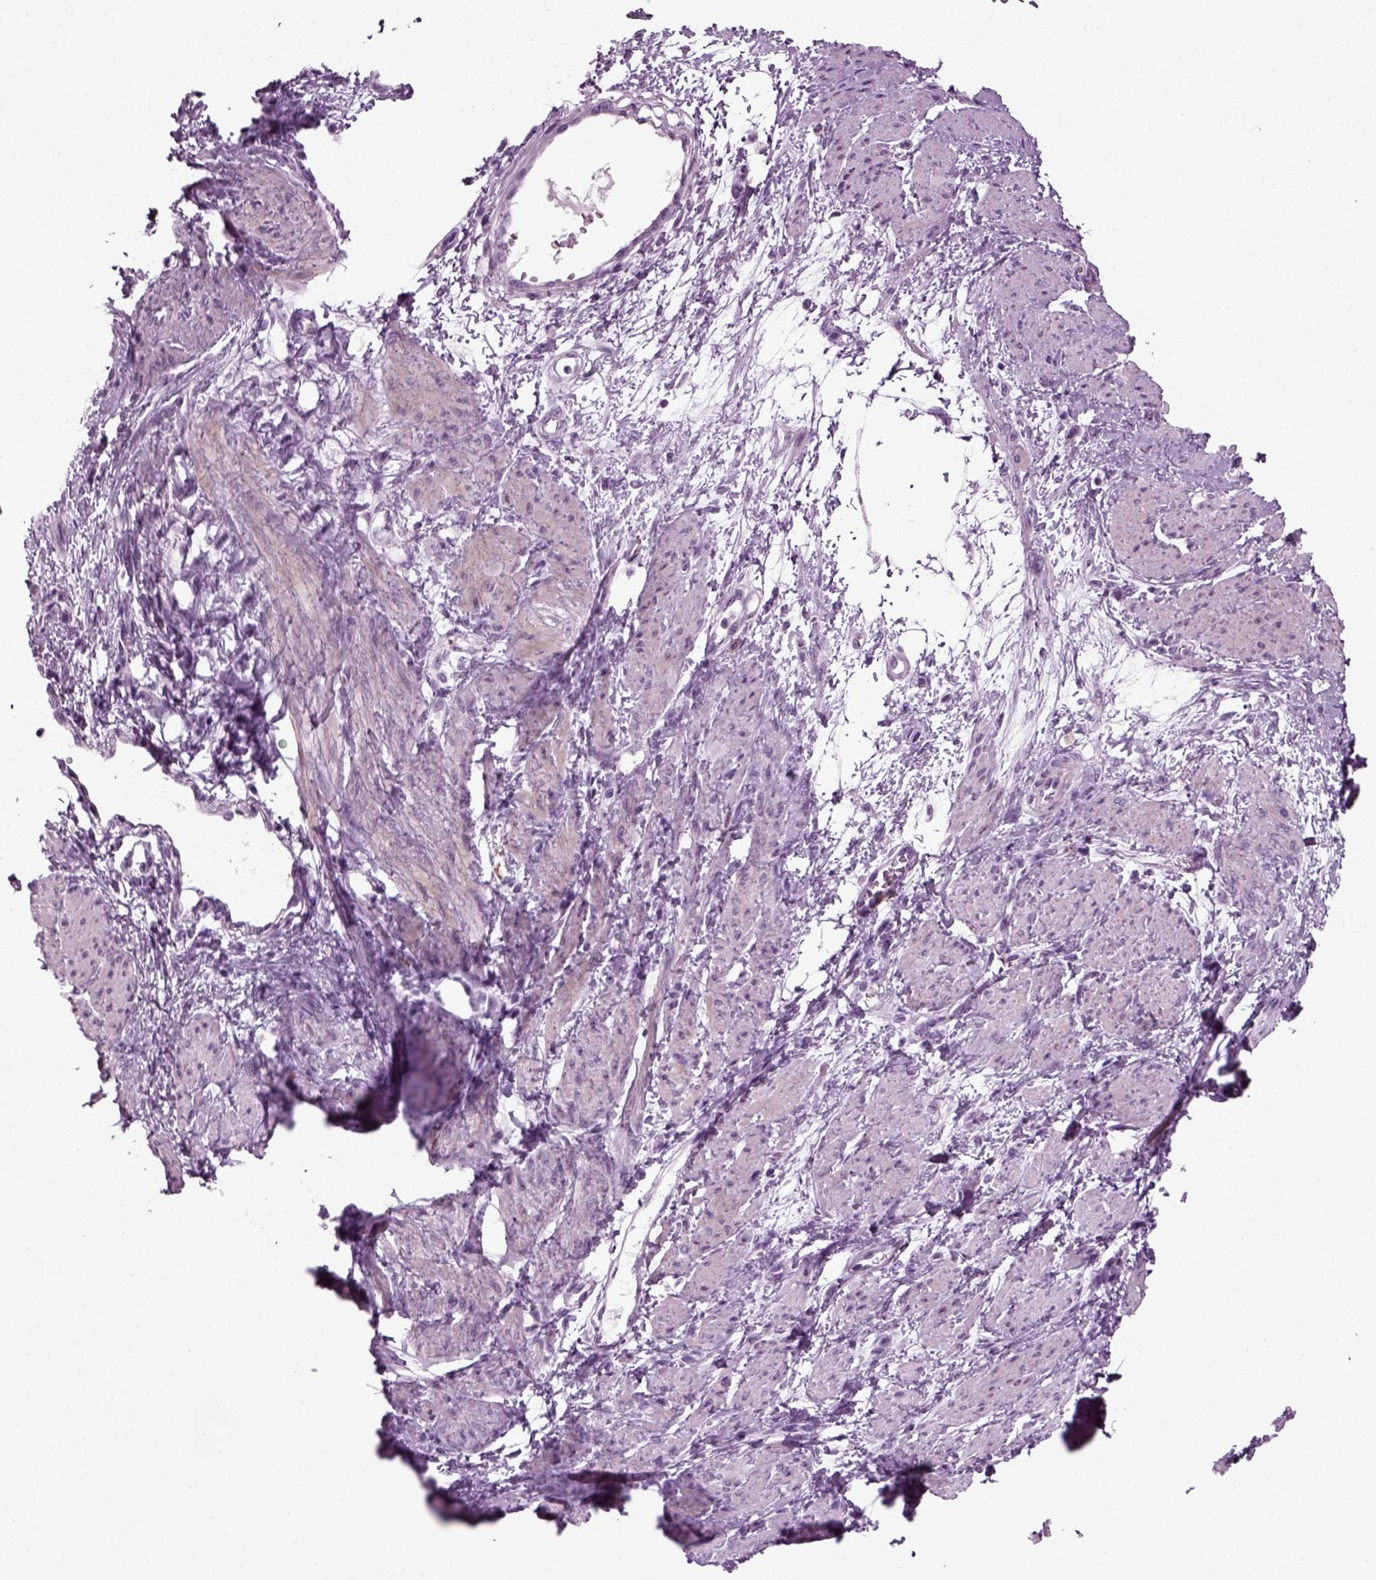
{"staining": {"intensity": "weak", "quantity": "25%-75%", "location": "cytoplasmic/membranous"}, "tissue": "smooth muscle", "cell_type": "Smooth muscle cells", "image_type": "normal", "snomed": [{"axis": "morphology", "description": "Normal tissue, NOS"}, {"axis": "topography", "description": "Smooth muscle"}, {"axis": "topography", "description": "Uterus"}], "caption": "Weak cytoplasmic/membranous staining is appreciated in approximately 25%-75% of smooth muscle cells in benign smooth muscle.", "gene": "ZC2HC1C", "patient": {"sex": "female", "age": 39}}